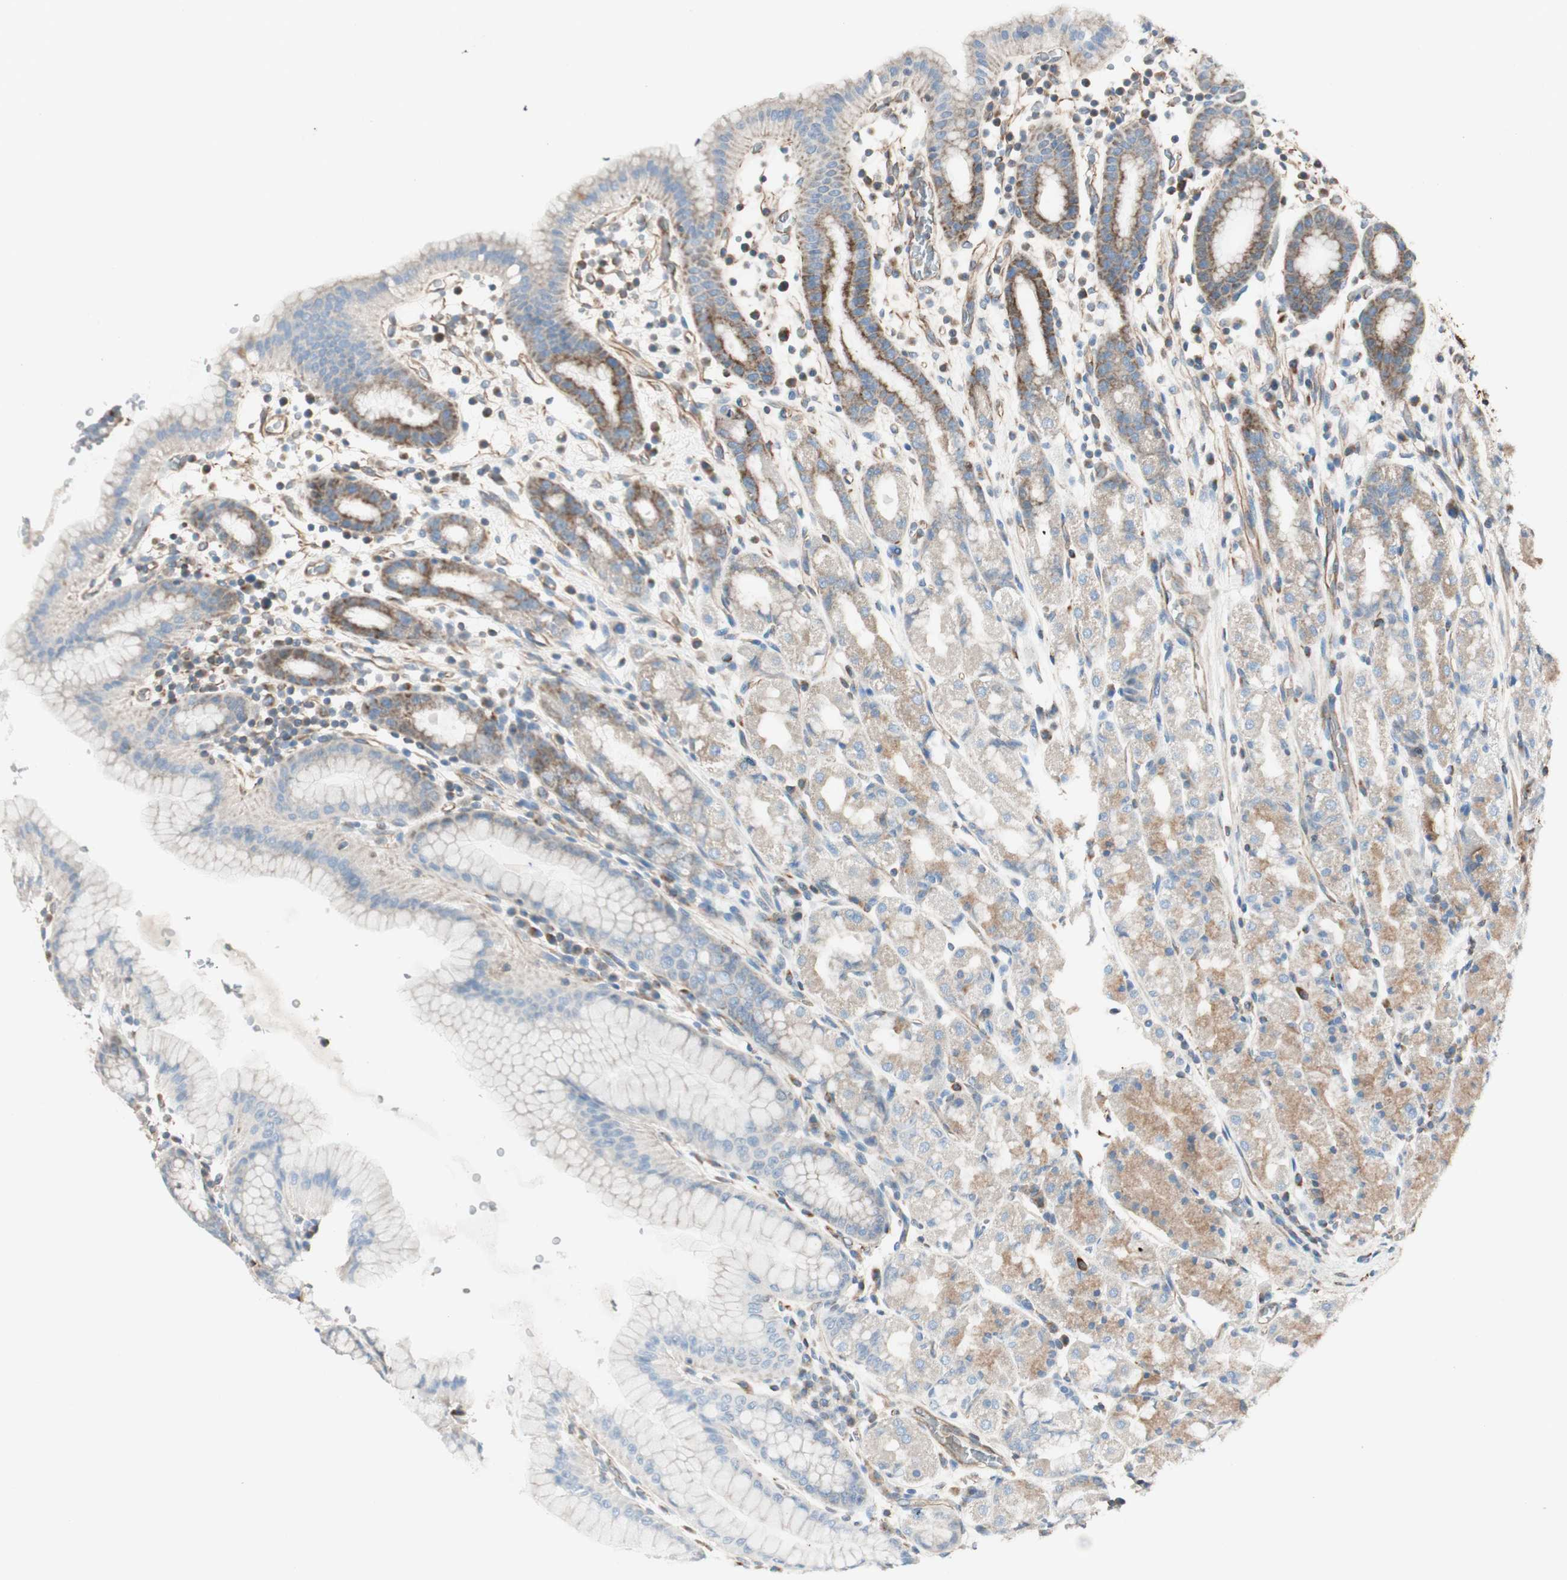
{"staining": {"intensity": "weak", "quantity": "25%-75%", "location": "cytoplasmic/membranous"}, "tissue": "stomach", "cell_type": "Glandular cells", "image_type": "normal", "snomed": [{"axis": "morphology", "description": "Normal tissue, NOS"}, {"axis": "topography", "description": "Stomach, upper"}], "caption": "A low amount of weak cytoplasmic/membranous staining is present in about 25%-75% of glandular cells in unremarkable stomach. (DAB IHC, brown staining for protein, blue staining for nuclei).", "gene": "SRCIN1", "patient": {"sex": "male", "age": 68}}